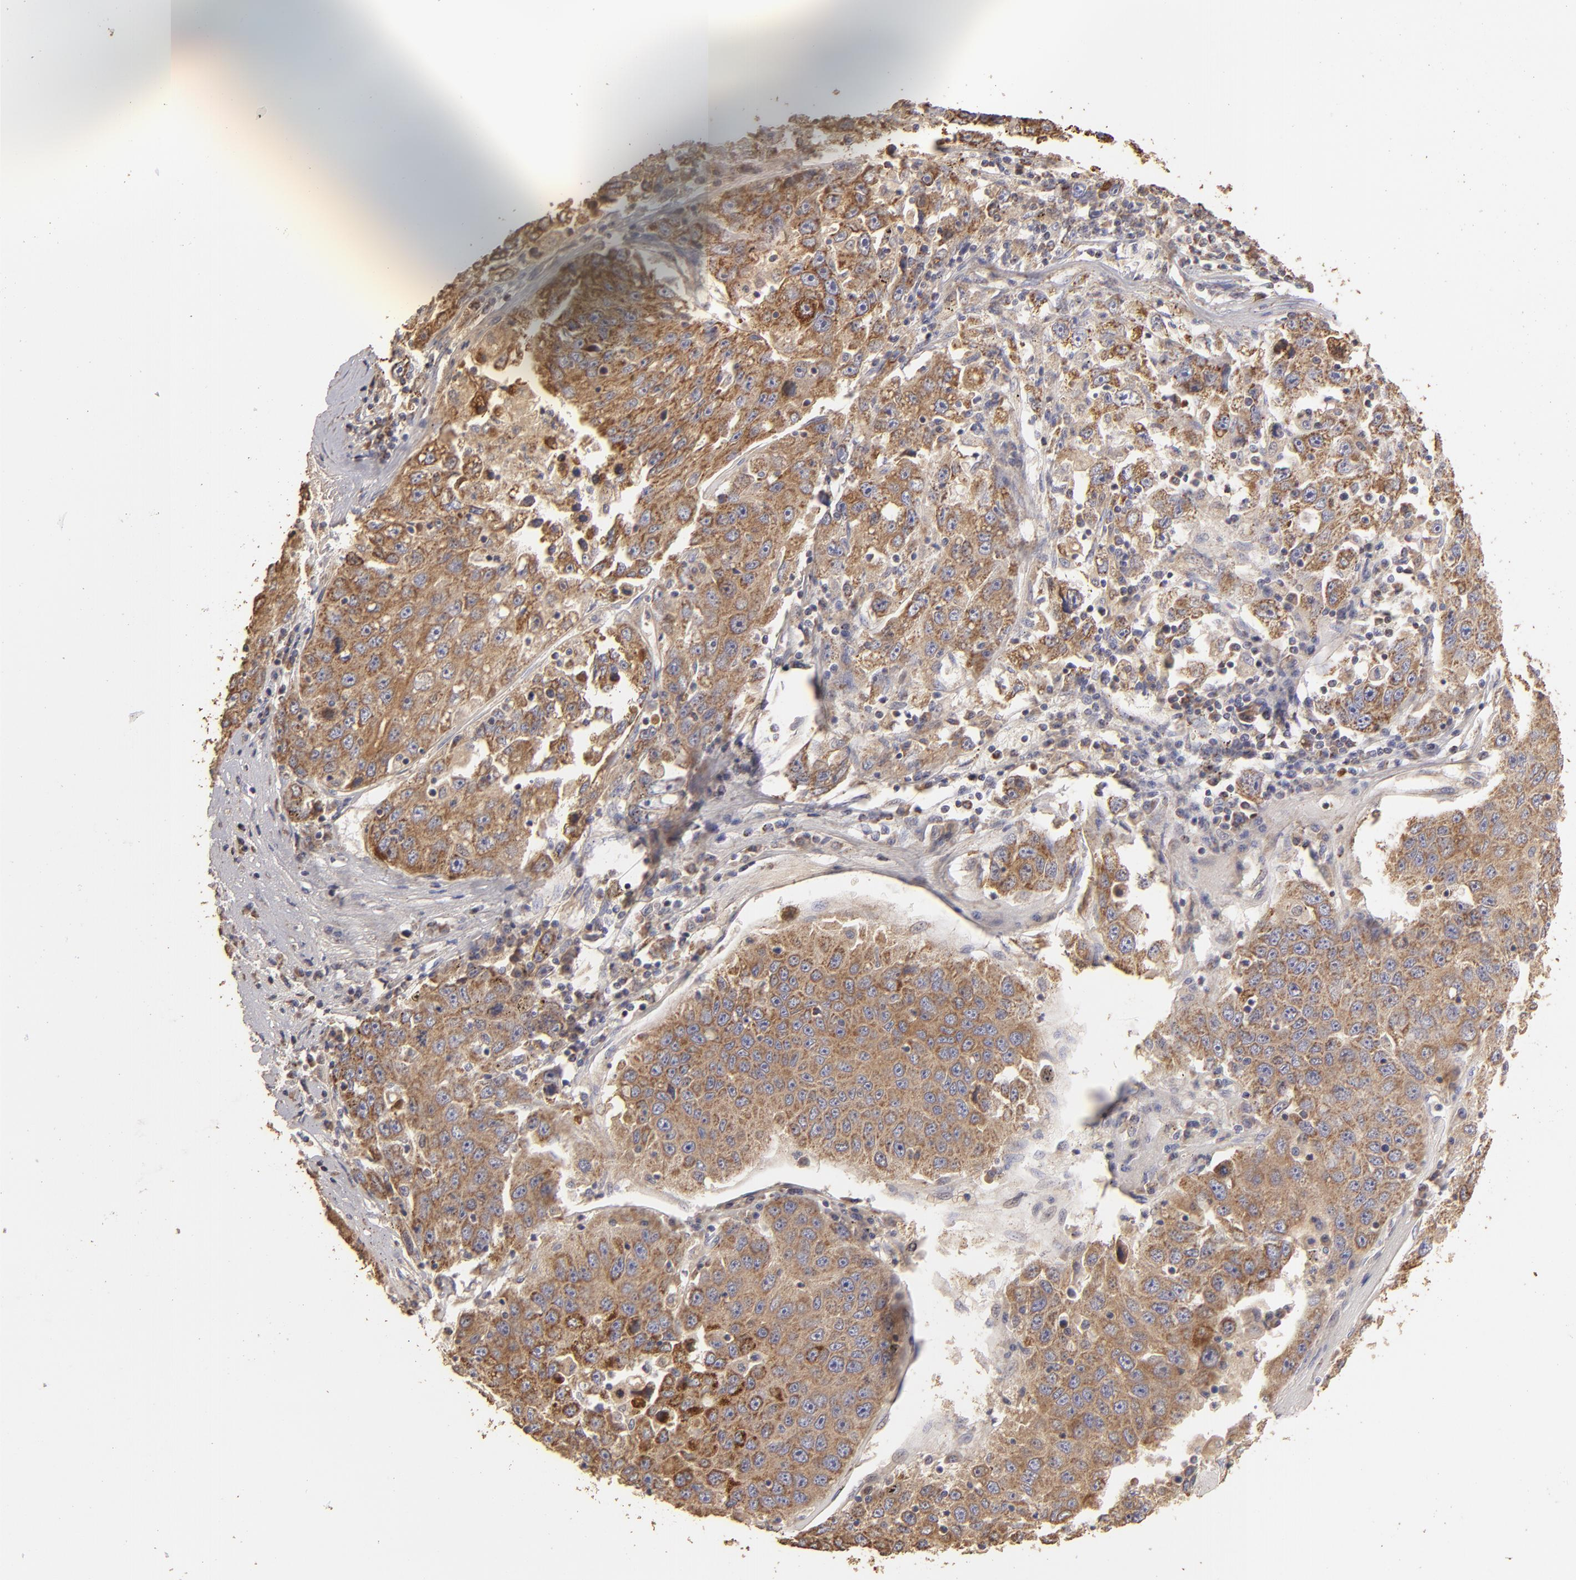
{"staining": {"intensity": "moderate", "quantity": ">75%", "location": "cytoplasmic/membranous"}, "tissue": "liver cancer", "cell_type": "Tumor cells", "image_type": "cancer", "snomed": [{"axis": "morphology", "description": "Carcinoma, Hepatocellular, NOS"}, {"axis": "topography", "description": "Liver"}], "caption": "Moderate cytoplasmic/membranous protein expression is identified in approximately >75% of tumor cells in liver cancer (hepatocellular carcinoma).", "gene": "CFB", "patient": {"sex": "male", "age": 49}}